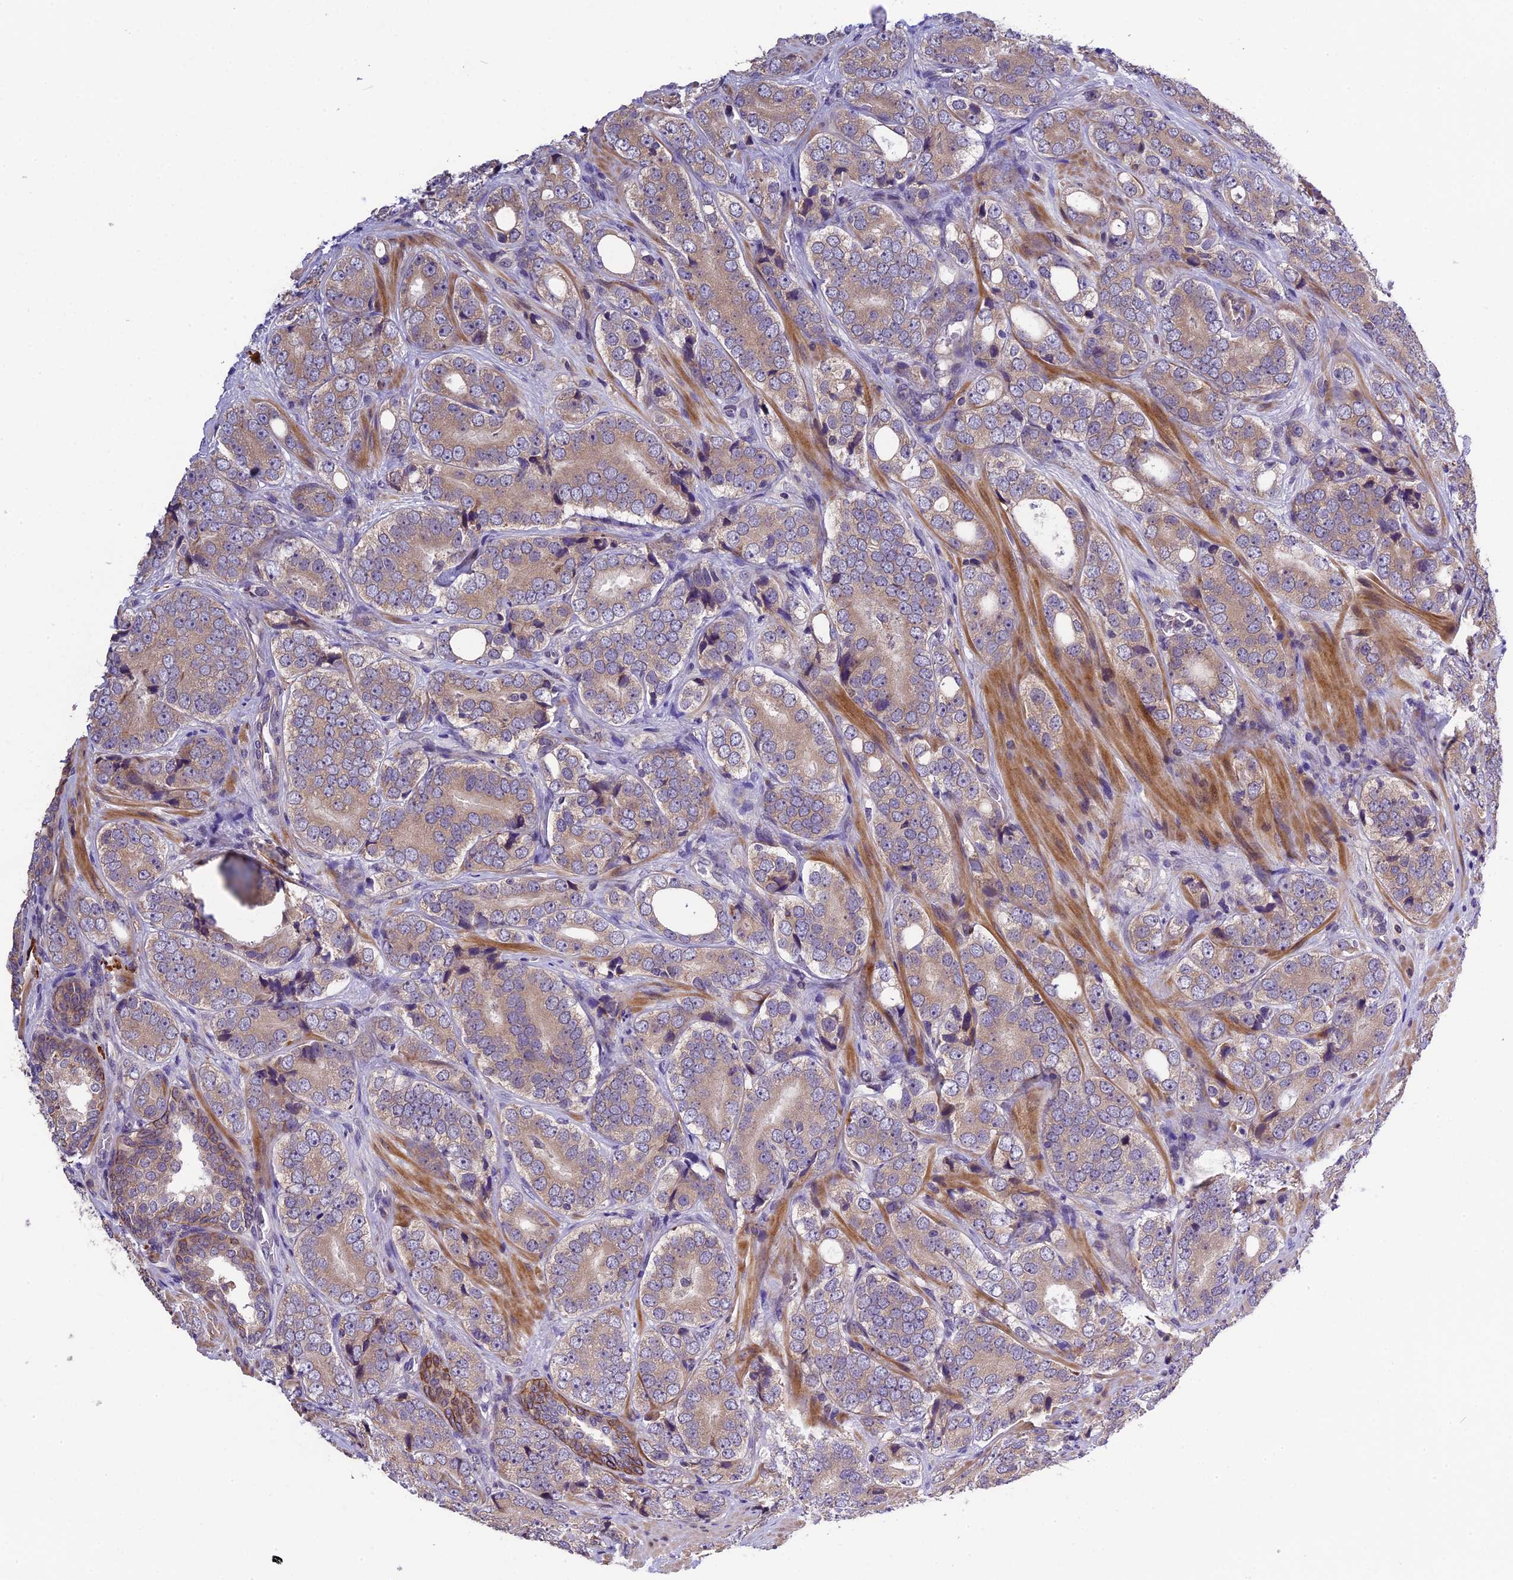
{"staining": {"intensity": "weak", "quantity": ">75%", "location": "cytoplasmic/membranous"}, "tissue": "prostate cancer", "cell_type": "Tumor cells", "image_type": "cancer", "snomed": [{"axis": "morphology", "description": "Adenocarcinoma, High grade"}, {"axis": "topography", "description": "Prostate"}], "caption": "Weak cytoplasmic/membranous staining for a protein is identified in about >75% of tumor cells of prostate adenocarcinoma (high-grade) using immunohistochemistry (IHC).", "gene": "ABCC10", "patient": {"sex": "male", "age": 56}}